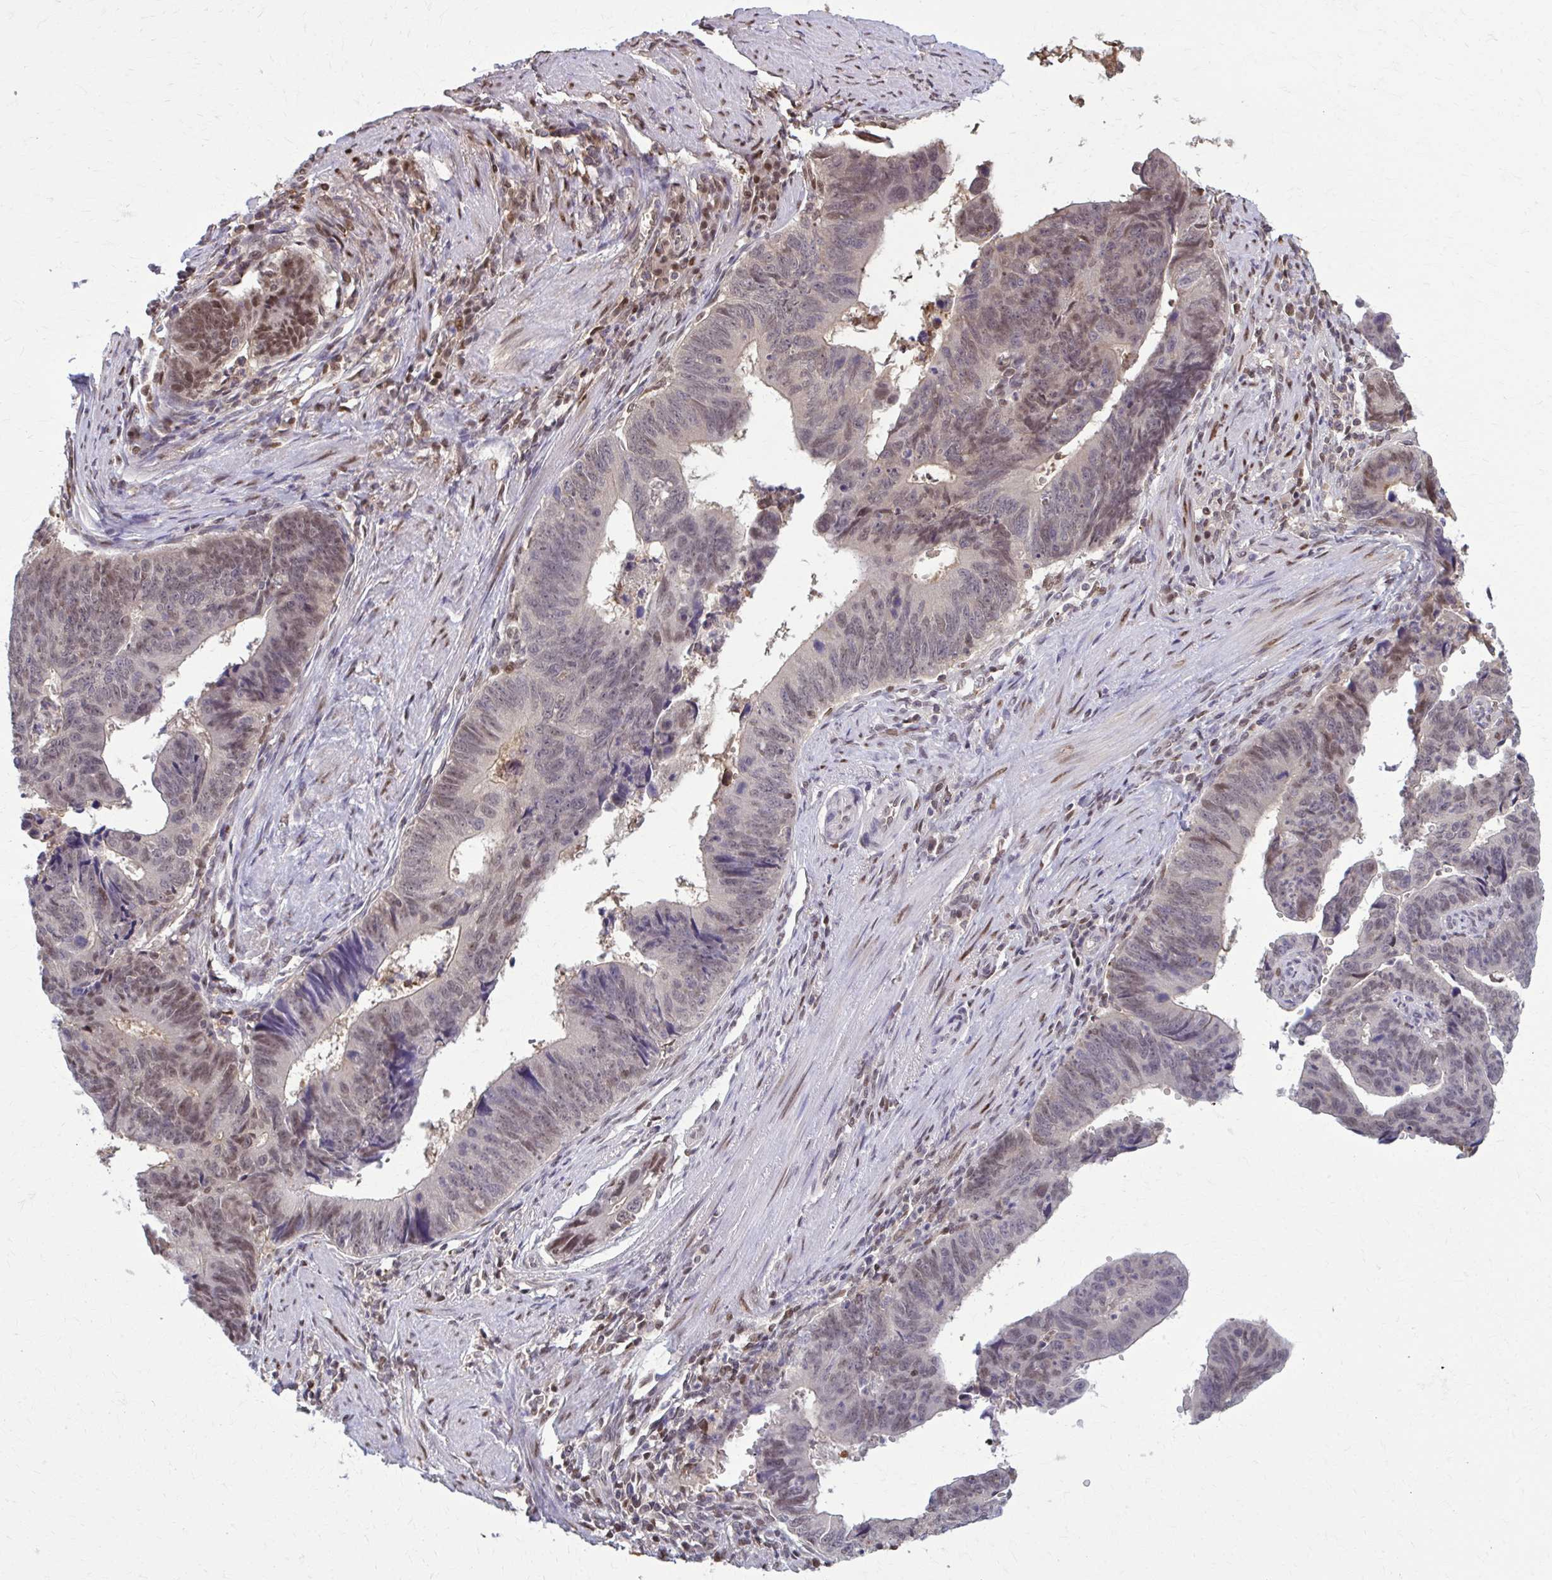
{"staining": {"intensity": "moderate", "quantity": "25%-75%", "location": "nuclear"}, "tissue": "stomach cancer", "cell_type": "Tumor cells", "image_type": "cancer", "snomed": [{"axis": "morphology", "description": "Adenocarcinoma, NOS"}, {"axis": "topography", "description": "Stomach"}], "caption": "Tumor cells show medium levels of moderate nuclear expression in approximately 25%-75% of cells in human adenocarcinoma (stomach).", "gene": "MDH1", "patient": {"sex": "male", "age": 59}}